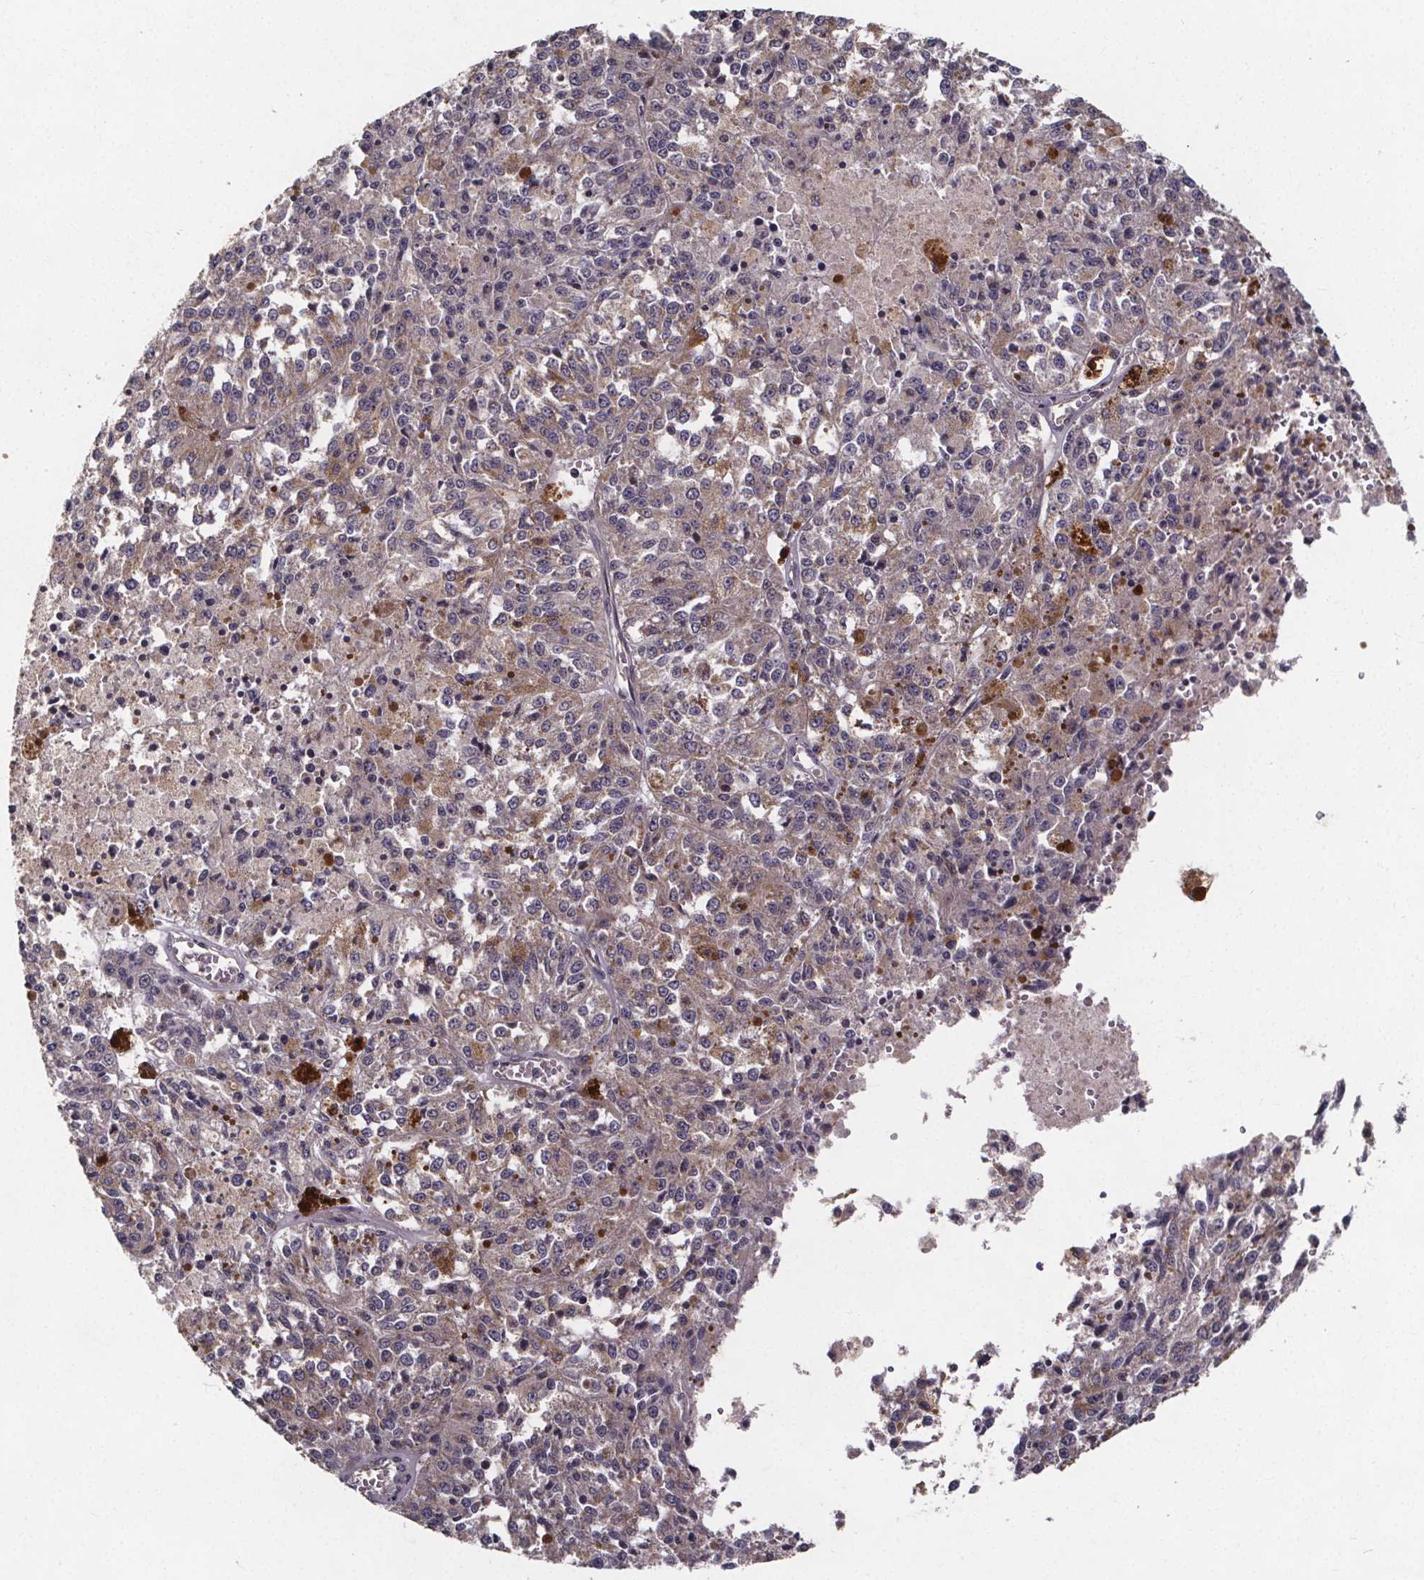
{"staining": {"intensity": "moderate", "quantity": "<25%", "location": "cytoplasmic/membranous"}, "tissue": "melanoma", "cell_type": "Tumor cells", "image_type": "cancer", "snomed": [{"axis": "morphology", "description": "Malignant melanoma, Metastatic site"}, {"axis": "topography", "description": "Lymph node"}], "caption": "High-power microscopy captured an immunohistochemistry (IHC) histopathology image of malignant melanoma (metastatic site), revealing moderate cytoplasmic/membranous positivity in approximately <25% of tumor cells.", "gene": "YME1L1", "patient": {"sex": "female", "age": 64}}